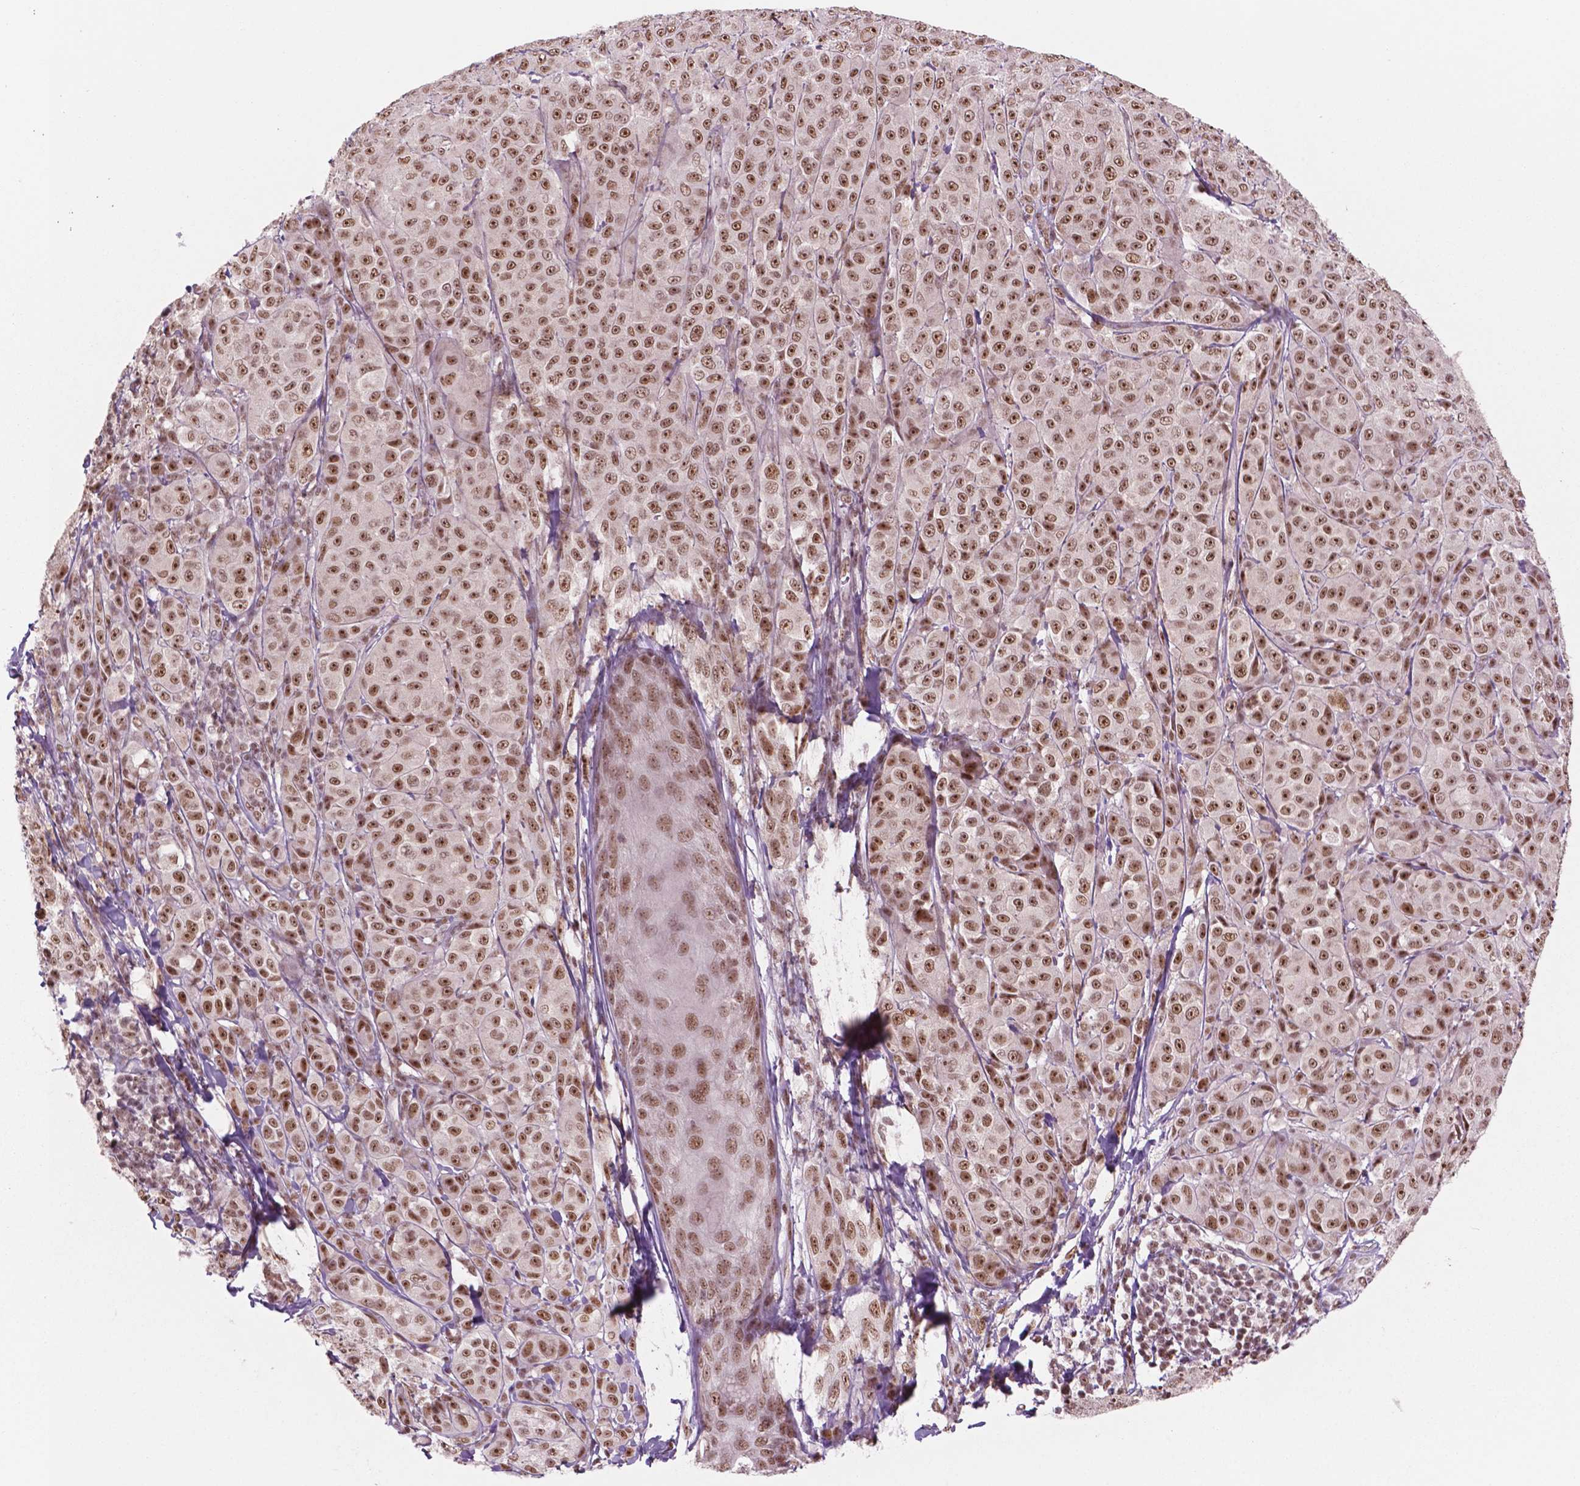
{"staining": {"intensity": "moderate", "quantity": ">75%", "location": "nuclear"}, "tissue": "melanoma", "cell_type": "Tumor cells", "image_type": "cancer", "snomed": [{"axis": "morphology", "description": "Malignant melanoma, NOS"}, {"axis": "topography", "description": "Skin"}], "caption": "Brown immunohistochemical staining in malignant melanoma shows moderate nuclear expression in approximately >75% of tumor cells. The protein of interest is stained brown, and the nuclei are stained in blue (DAB (3,3'-diaminobenzidine) IHC with brightfield microscopy, high magnification).", "gene": "POLR2E", "patient": {"sex": "male", "age": 89}}